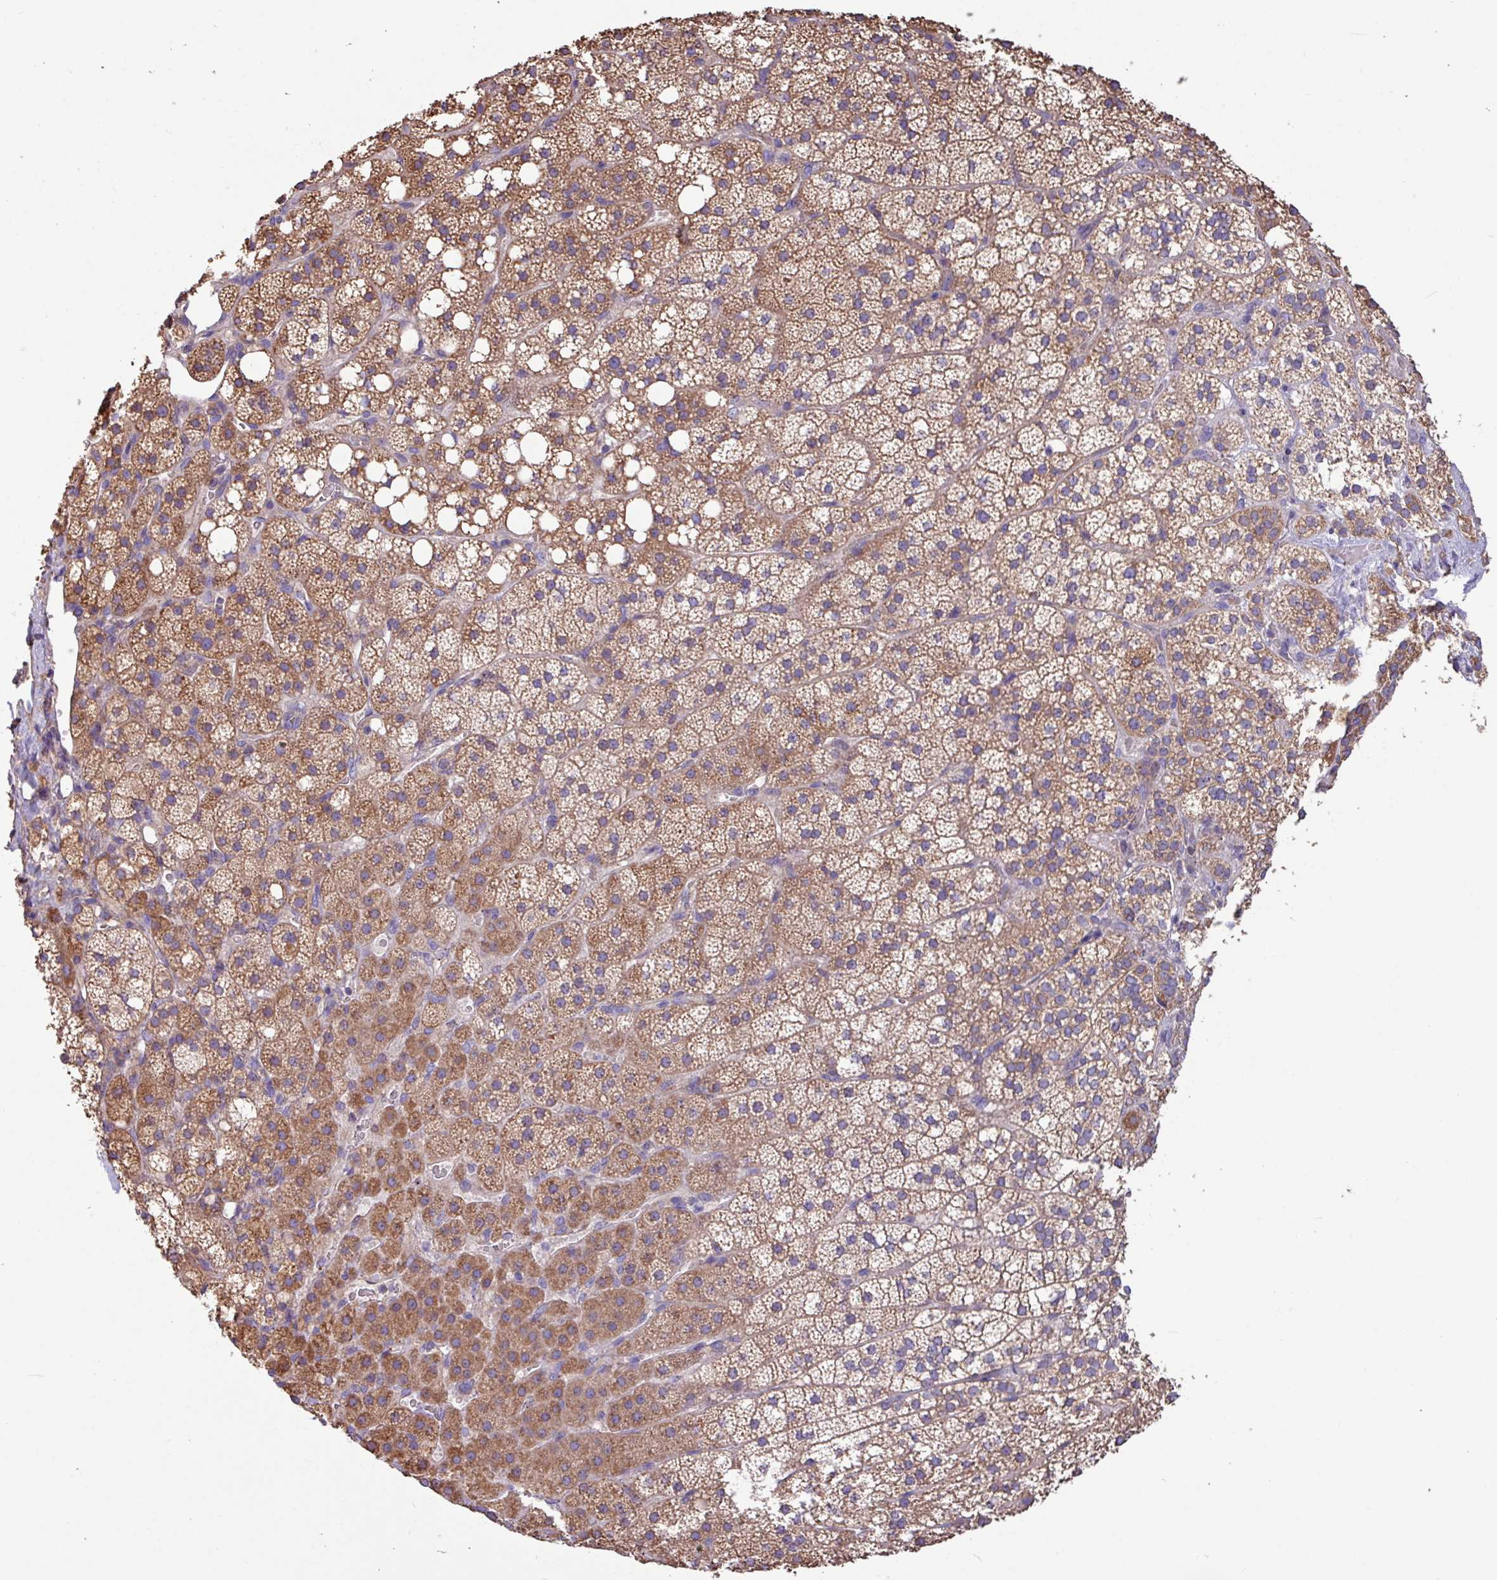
{"staining": {"intensity": "moderate", "quantity": ">75%", "location": "cytoplasmic/membranous"}, "tissue": "adrenal gland", "cell_type": "Glandular cells", "image_type": "normal", "snomed": [{"axis": "morphology", "description": "Normal tissue, NOS"}, {"axis": "topography", "description": "Adrenal gland"}], "caption": "The immunohistochemical stain labels moderate cytoplasmic/membranous positivity in glandular cells of unremarkable adrenal gland. (DAB (3,3'-diaminobenzidine) IHC with brightfield microscopy, high magnification).", "gene": "PPM1J", "patient": {"sex": "male", "age": 53}}